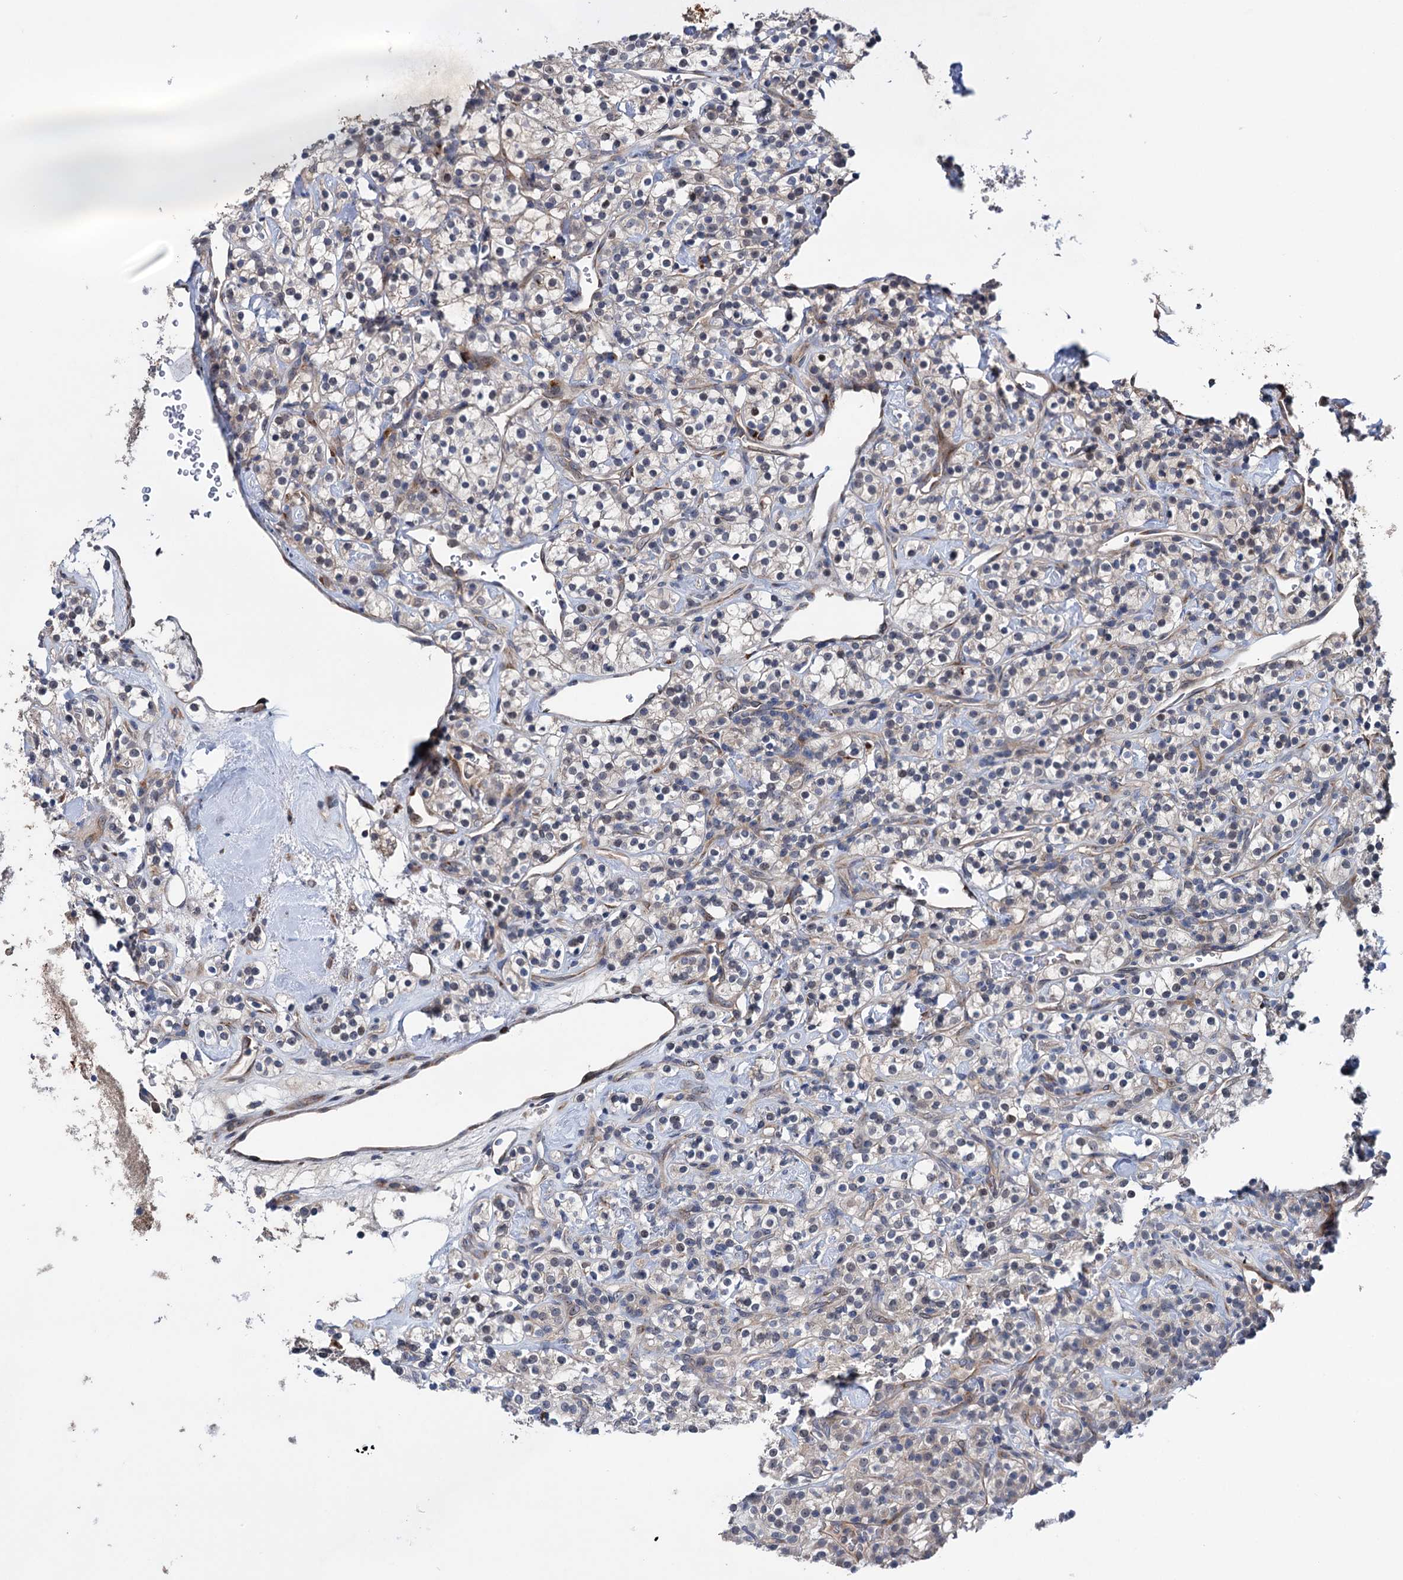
{"staining": {"intensity": "negative", "quantity": "none", "location": "none"}, "tissue": "renal cancer", "cell_type": "Tumor cells", "image_type": "cancer", "snomed": [{"axis": "morphology", "description": "Adenocarcinoma, NOS"}, {"axis": "topography", "description": "Kidney"}], "caption": "Renal cancer was stained to show a protein in brown. There is no significant expression in tumor cells. (Brightfield microscopy of DAB (3,3'-diaminobenzidine) immunohistochemistry at high magnification).", "gene": "EYA4", "patient": {"sex": "male", "age": 77}}